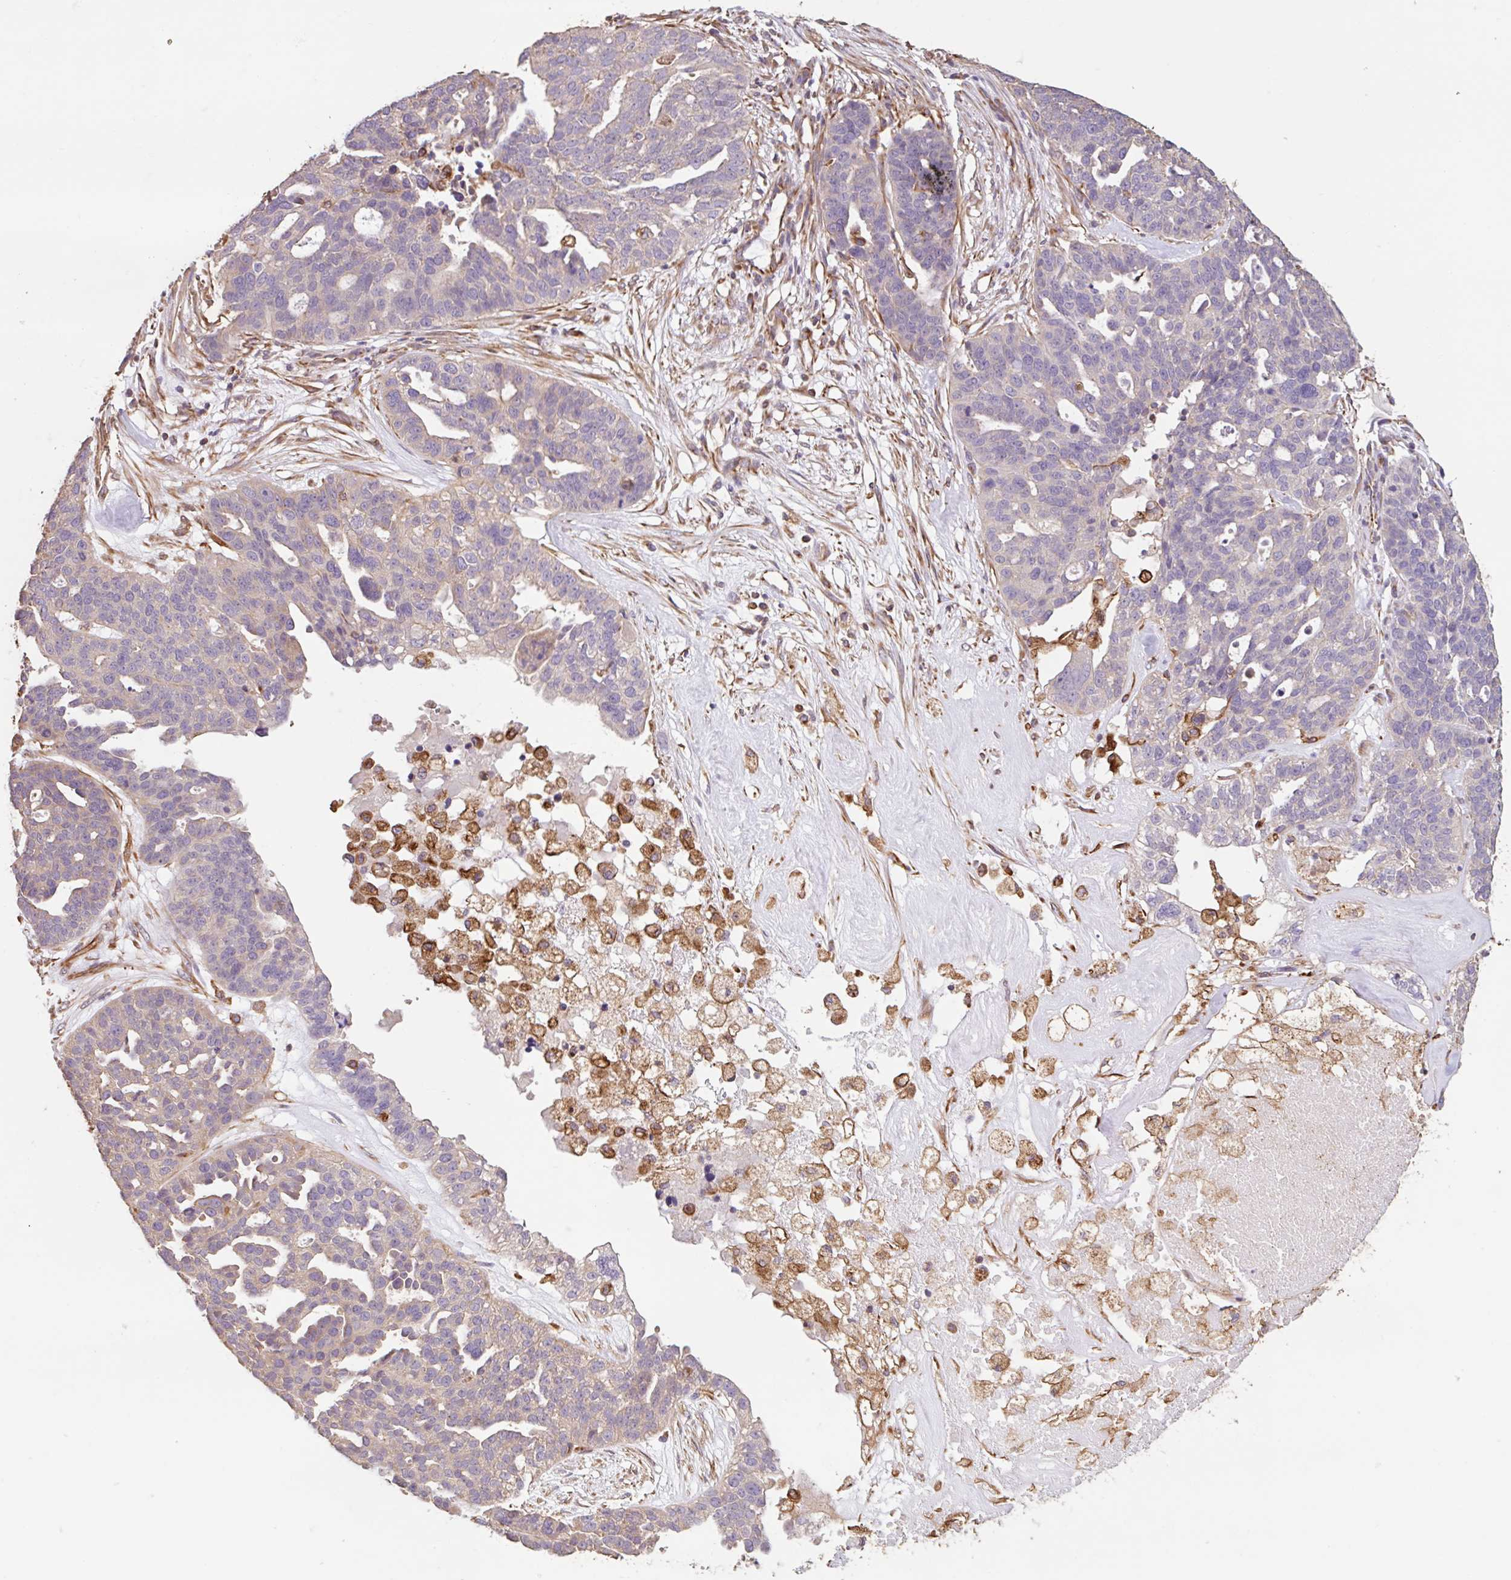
{"staining": {"intensity": "weak", "quantity": "<25%", "location": "cytoplasmic/membranous"}, "tissue": "ovarian cancer", "cell_type": "Tumor cells", "image_type": "cancer", "snomed": [{"axis": "morphology", "description": "Cystadenocarcinoma, serous, NOS"}, {"axis": "topography", "description": "Ovary"}], "caption": "Immunohistochemistry of ovarian cancer (serous cystadenocarcinoma) shows no expression in tumor cells. (Stains: DAB immunohistochemistry (IHC) with hematoxylin counter stain, Microscopy: brightfield microscopy at high magnification).", "gene": "ZNF790", "patient": {"sex": "female", "age": 59}}